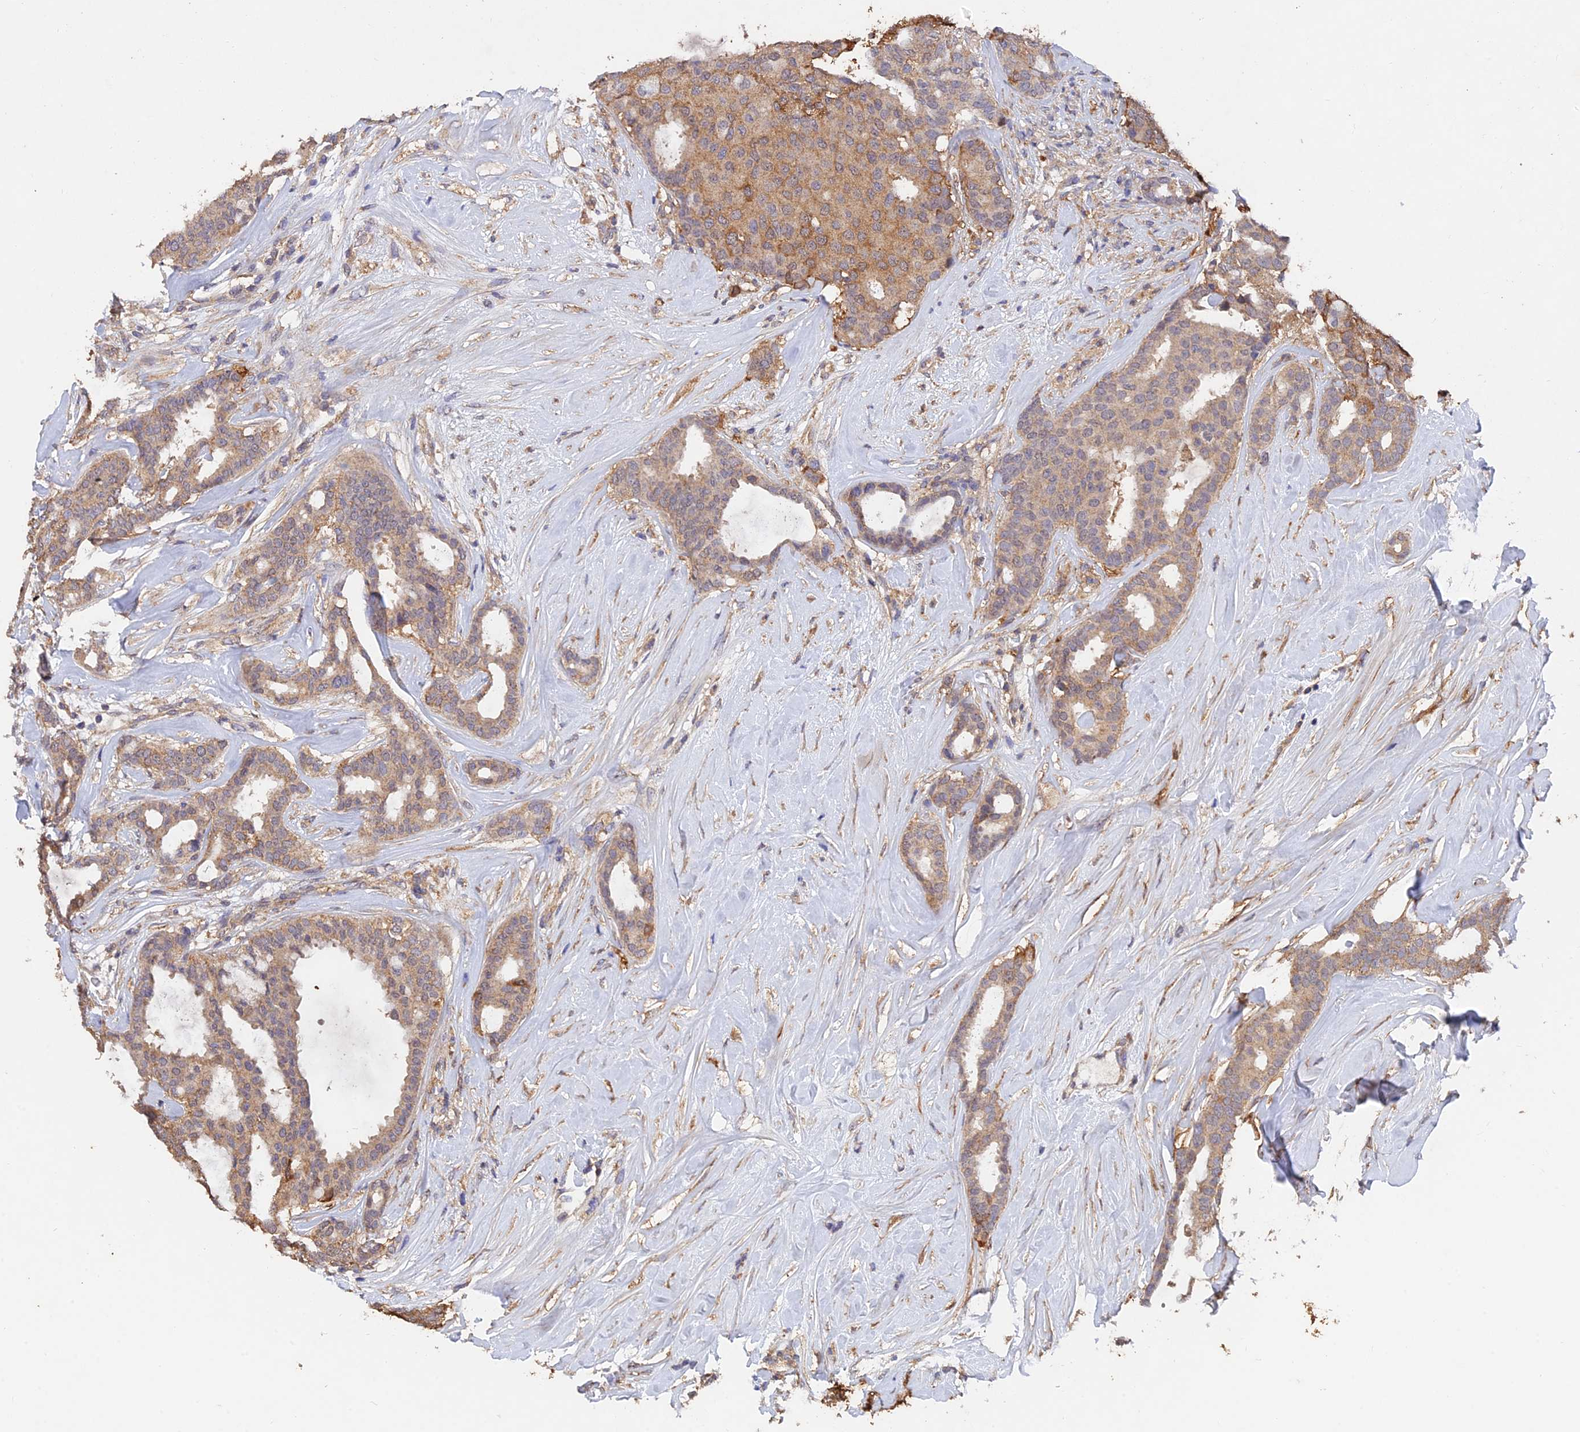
{"staining": {"intensity": "moderate", "quantity": ">75%", "location": "cytoplasmic/membranous"}, "tissue": "breast cancer", "cell_type": "Tumor cells", "image_type": "cancer", "snomed": [{"axis": "morphology", "description": "Duct carcinoma"}, {"axis": "topography", "description": "Breast"}], "caption": "Immunohistochemistry of human invasive ductal carcinoma (breast) reveals medium levels of moderate cytoplasmic/membranous expression in approximately >75% of tumor cells.", "gene": "SLC38A11", "patient": {"sex": "female", "age": 75}}